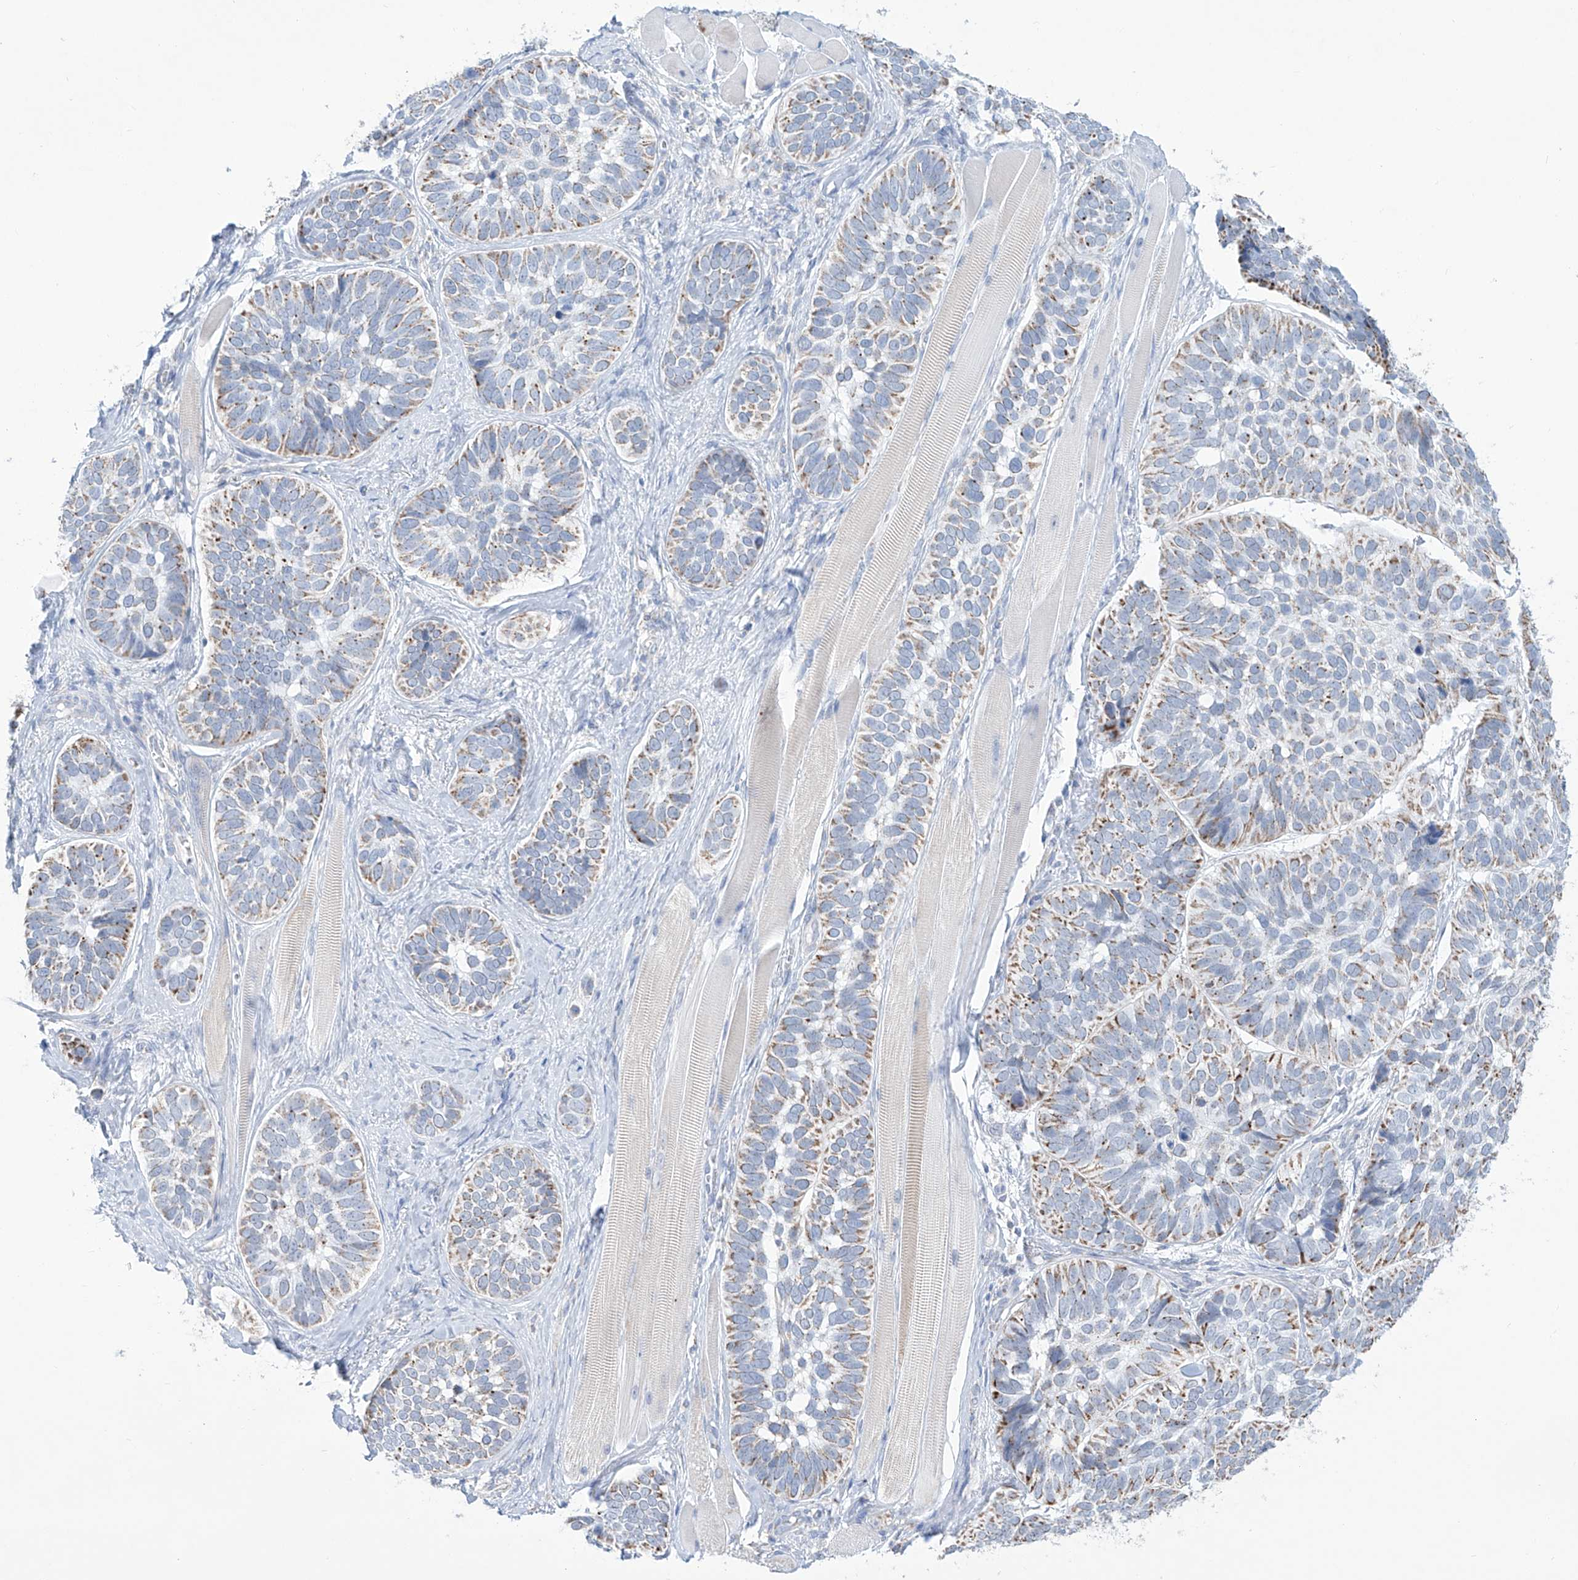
{"staining": {"intensity": "moderate", "quantity": "25%-75%", "location": "cytoplasmic/membranous"}, "tissue": "skin cancer", "cell_type": "Tumor cells", "image_type": "cancer", "snomed": [{"axis": "morphology", "description": "Basal cell carcinoma"}, {"axis": "topography", "description": "Skin"}], "caption": "Skin cancer stained with IHC exhibits moderate cytoplasmic/membranous positivity in approximately 25%-75% of tumor cells.", "gene": "ALDH6A1", "patient": {"sex": "male", "age": 62}}